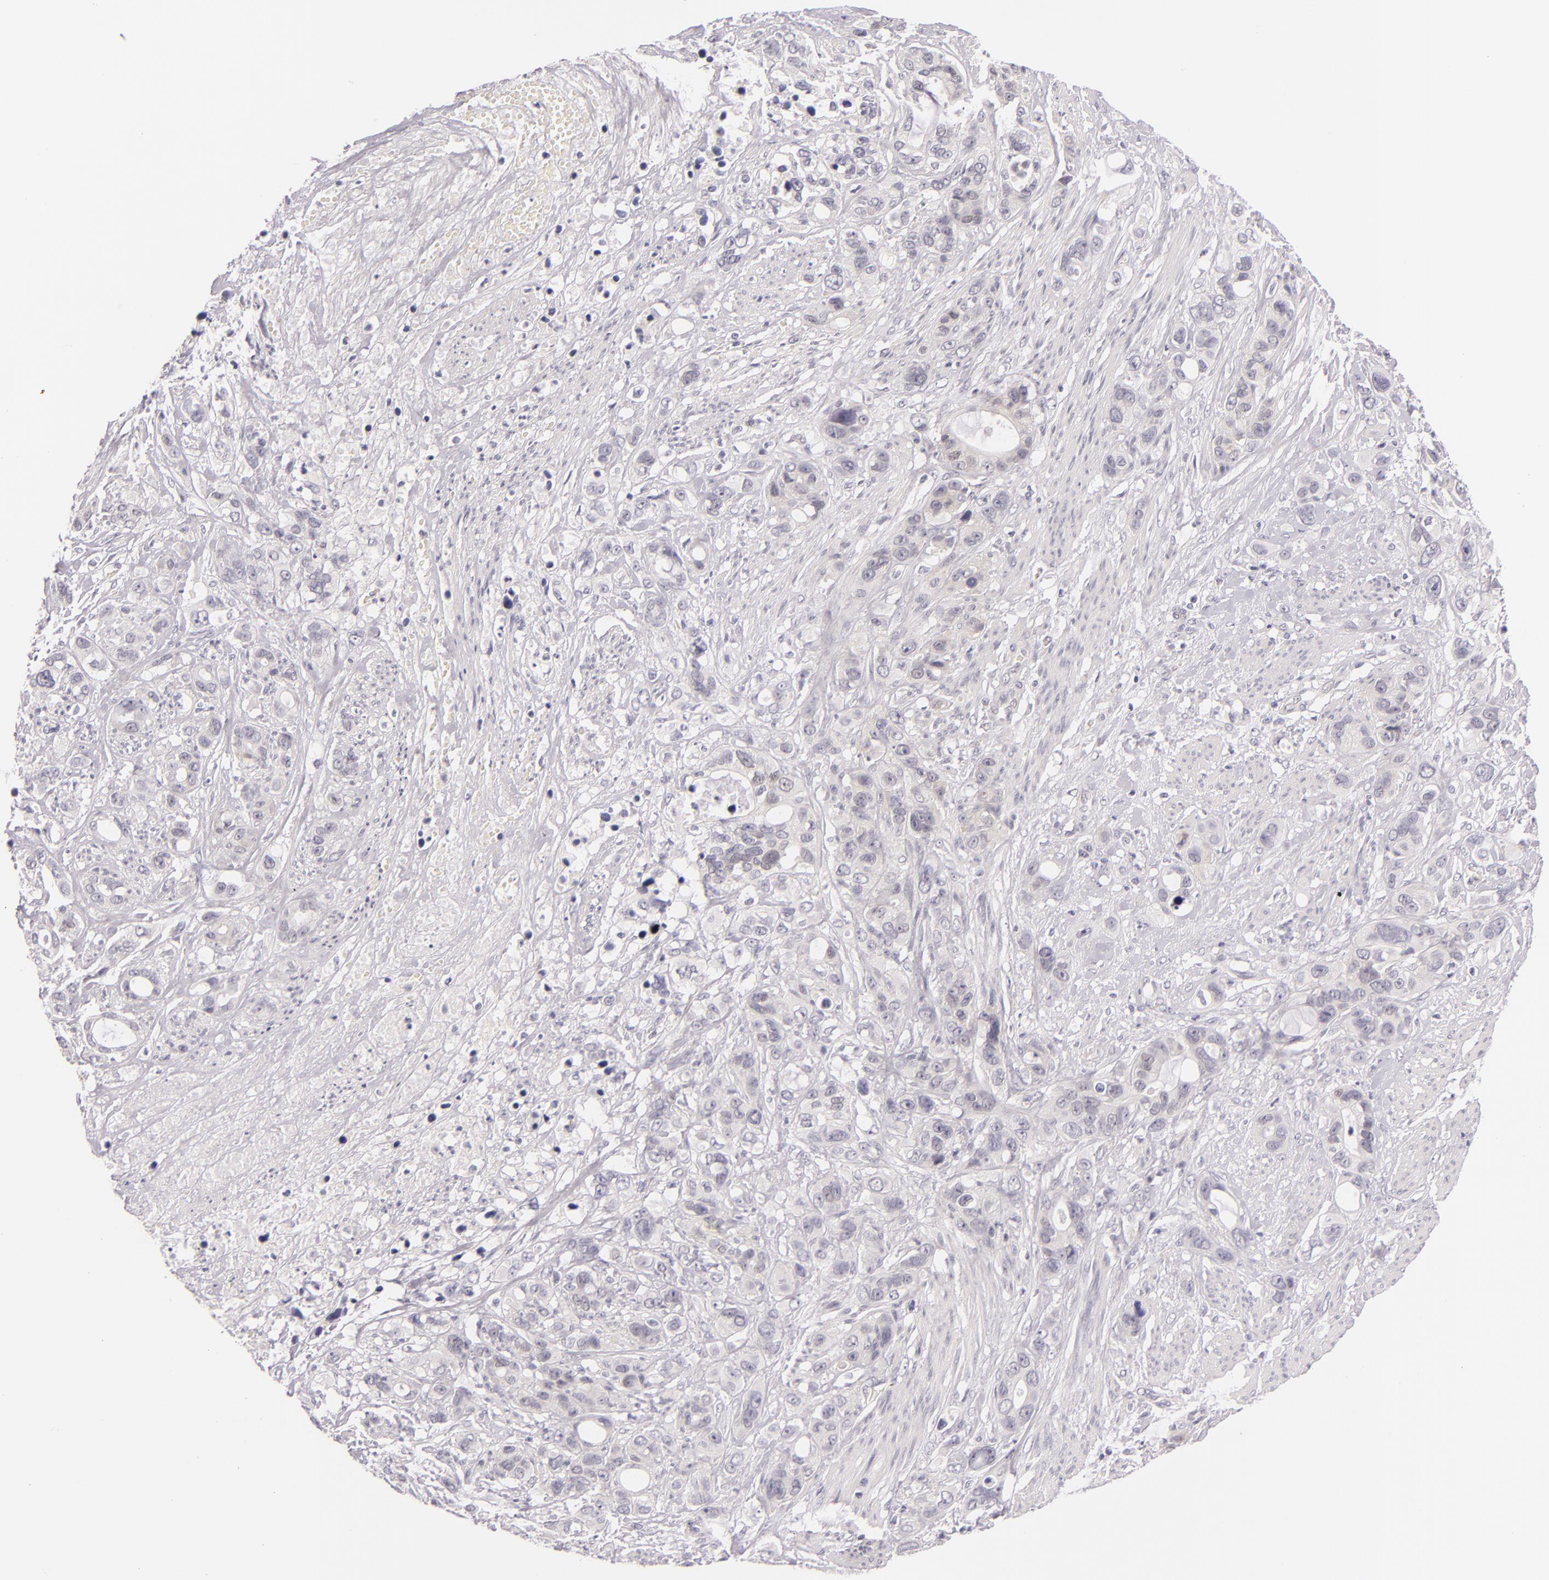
{"staining": {"intensity": "negative", "quantity": "none", "location": "none"}, "tissue": "stomach cancer", "cell_type": "Tumor cells", "image_type": "cancer", "snomed": [{"axis": "morphology", "description": "Adenocarcinoma, NOS"}, {"axis": "topography", "description": "Stomach, upper"}], "caption": "Immunohistochemistry histopathology image of neoplastic tissue: stomach cancer stained with DAB (3,3'-diaminobenzidine) reveals no significant protein expression in tumor cells.", "gene": "BCL3", "patient": {"sex": "male", "age": 47}}